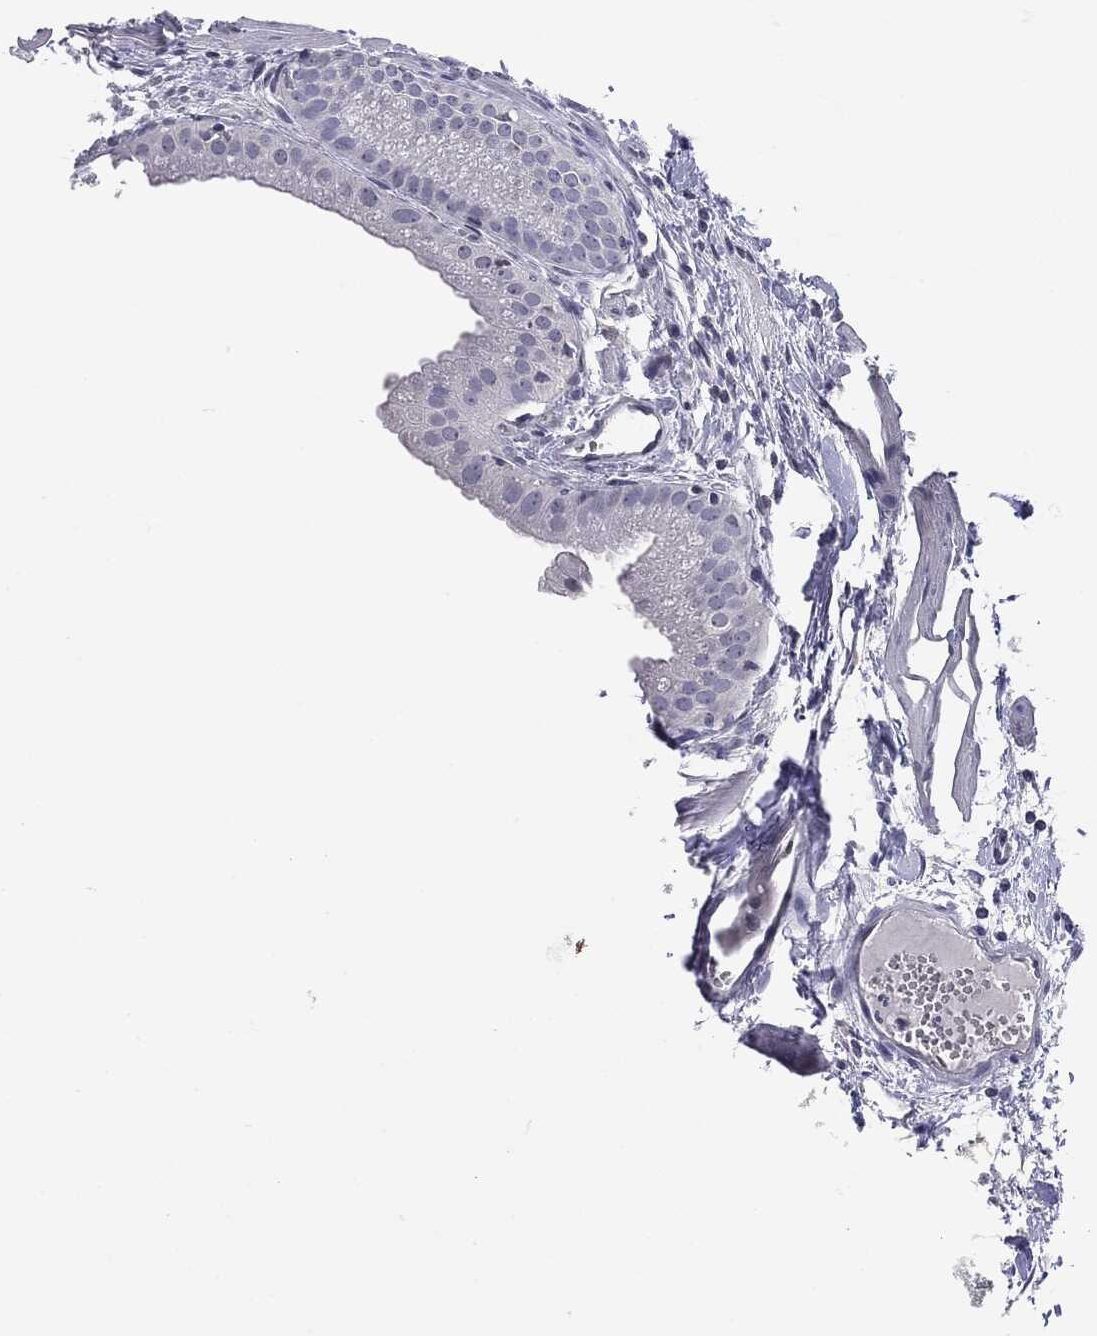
{"staining": {"intensity": "negative", "quantity": "none", "location": "none"}, "tissue": "gallbladder", "cell_type": "Glandular cells", "image_type": "normal", "snomed": [{"axis": "morphology", "description": "Normal tissue, NOS"}, {"axis": "topography", "description": "Gallbladder"}], "caption": "Immunohistochemistry (IHC) histopathology image of normal gallbladder stained for a protein (brown), which shows no staining in glandular cells. (DAB (3,3'-diaminobenzidine) IHC, high magnification).", "gene": "SERPINB4", "patient": {"sex": "male", "age": 67}}